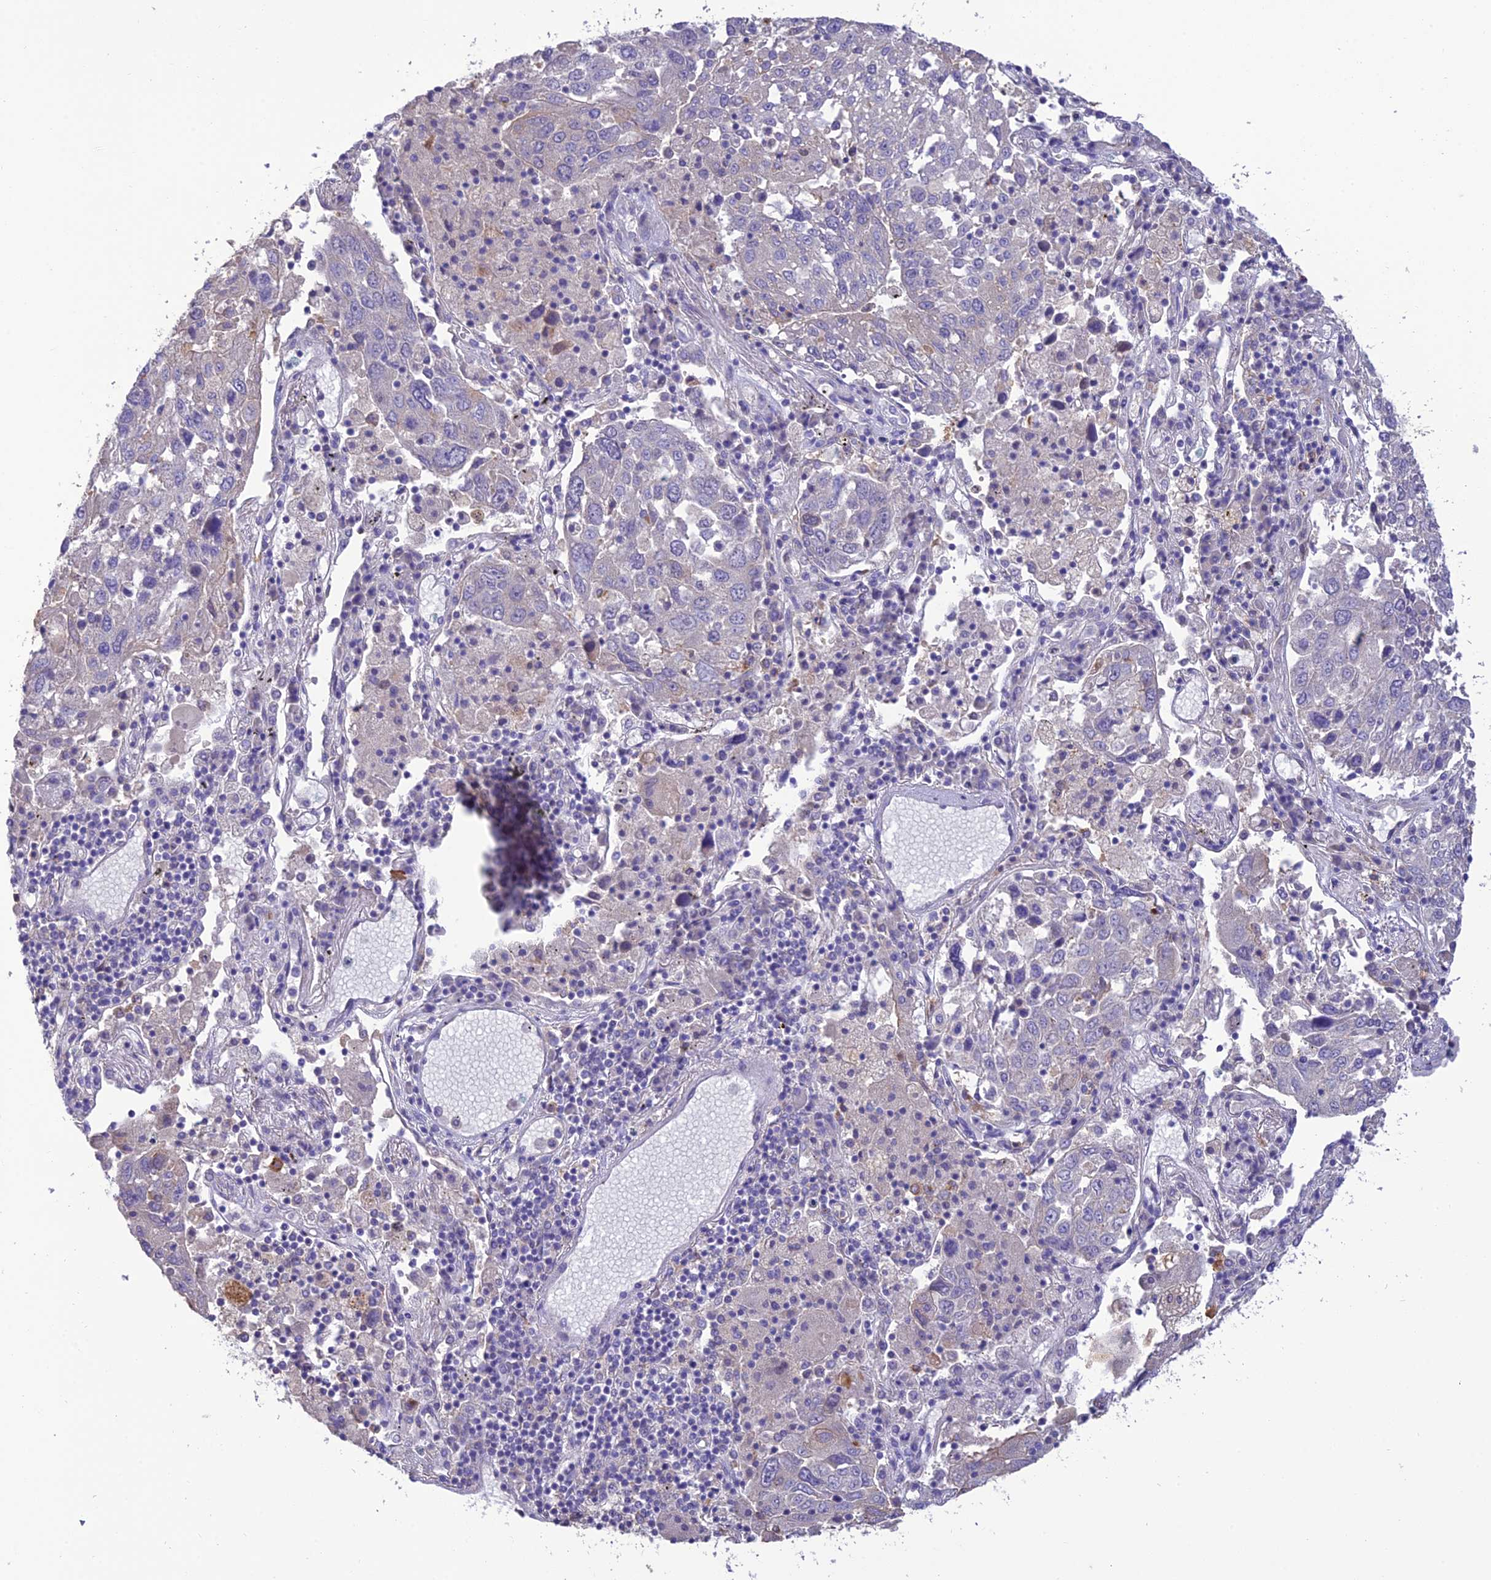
{"staining": {"intensity": "negative", "quantity": "none", "location": "none"}, "tissue": "lung cancer", "cell_type": "Tumor cells", "image_type": "cancer", "snomed": [{"axis": "morphology", "description": "Squamous cell carcinoma, NOS"}, {"axis": "topography", "description": "Lung"}], "caption": "High power microscopy photomicrograph of an immunohistochemistry (IHC) histopathology image of lung squamous cell carcinoma, revealing no significant expression in tumor cells.", "gene": "SFT2D2", "patient": {"sex": "male", "age": 65}}